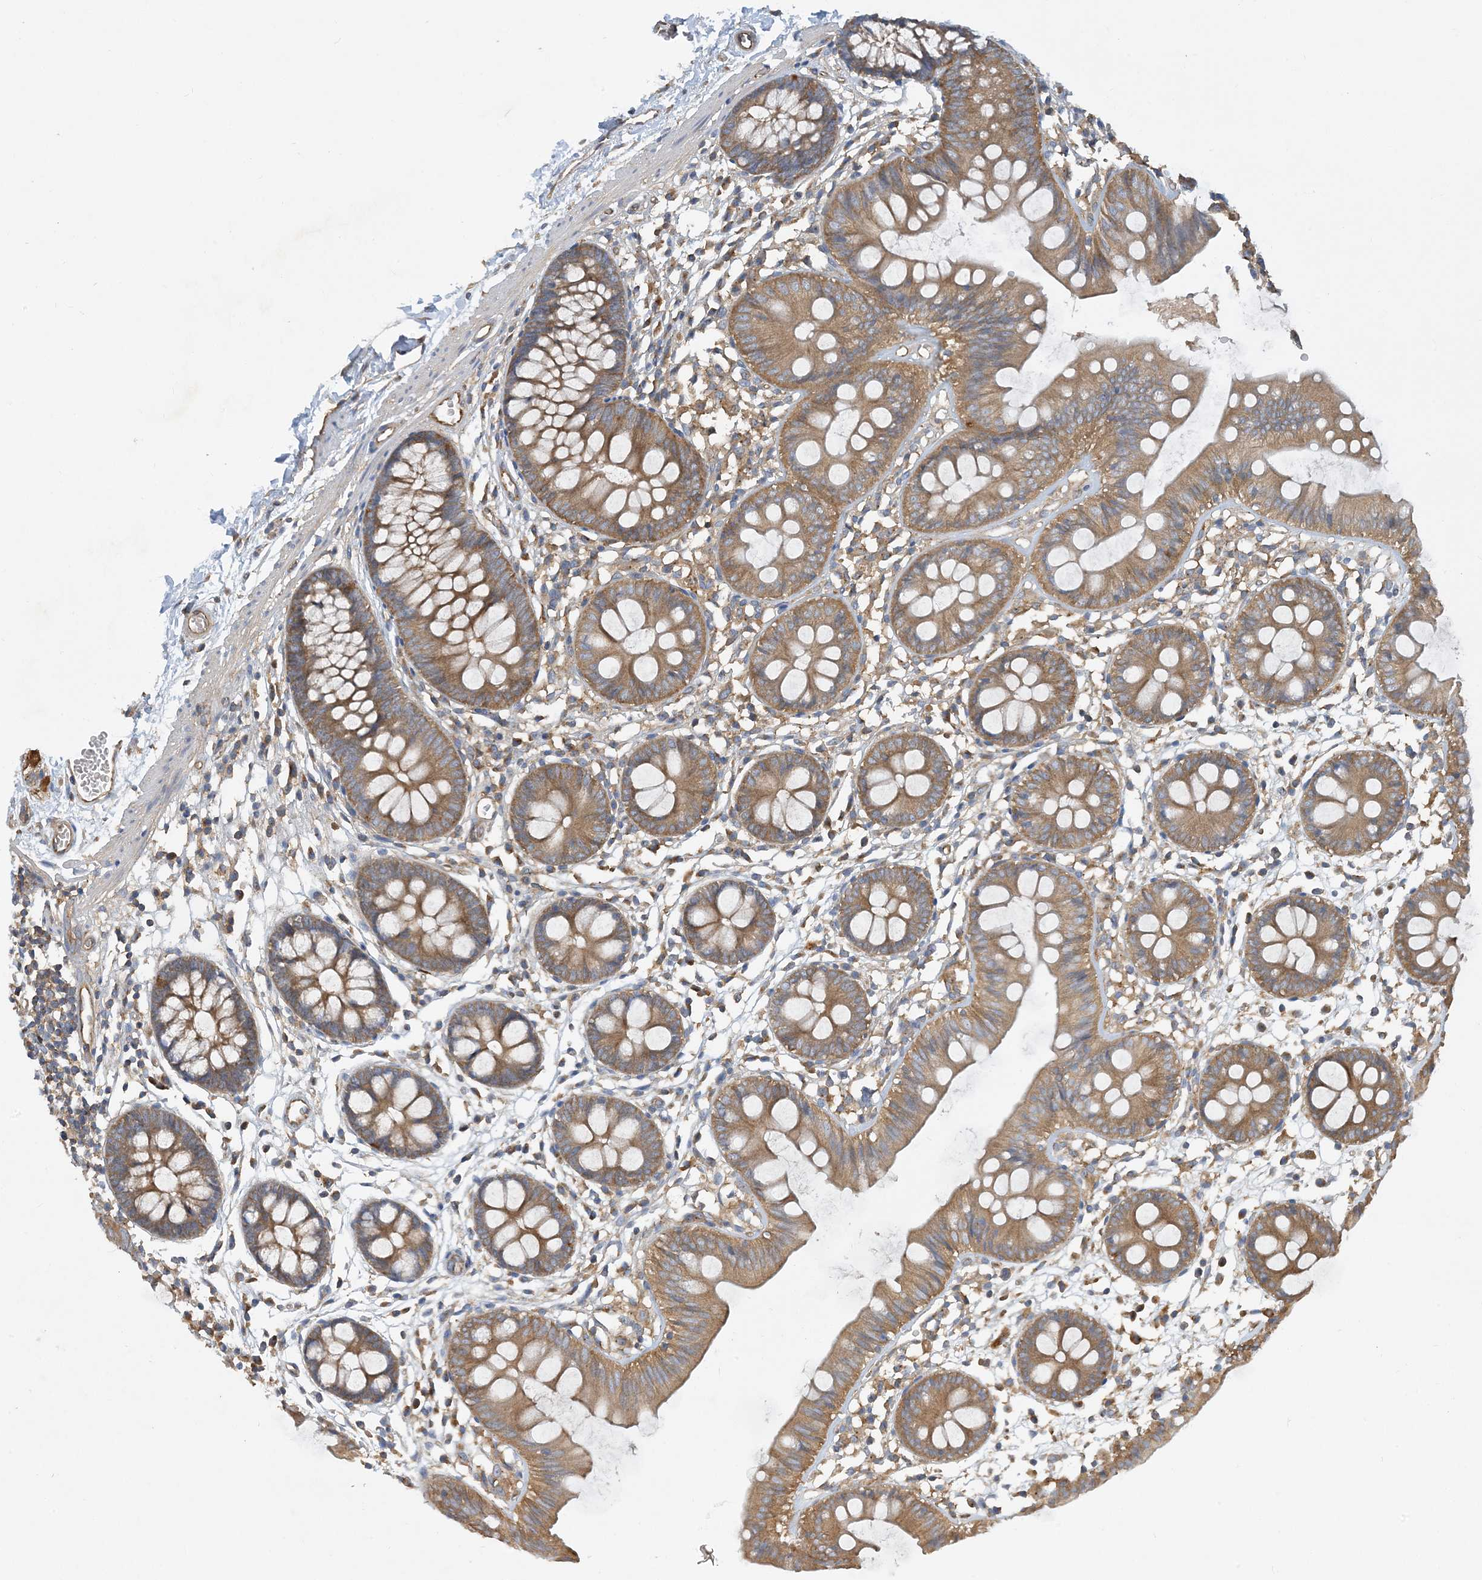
{"staining": {"intensity": "moderate", "quantity": ">75%", "location": "cytoplasmic/membranous"}, "tissue": "colon", "cell_type": "Endothelial cells", "image_type": "normal", "snomed": [{"axis": "morphology", "description": "Normal tissue, NOS"}, {"axis": "topography", "description": "Colon"}], "caption": "A brown stain labels moderate cytoplasmic/membranous positivity of a protein in endothelial cells of benign colon. The protein is stained brown, and the nuclei are stained in blue (DAB (3,3'-diaminobenzidine) IHC with brightfield microscopy, high magnification).", "gene": "SIDT1", "patient": {"sex": "male", "age": 56}}